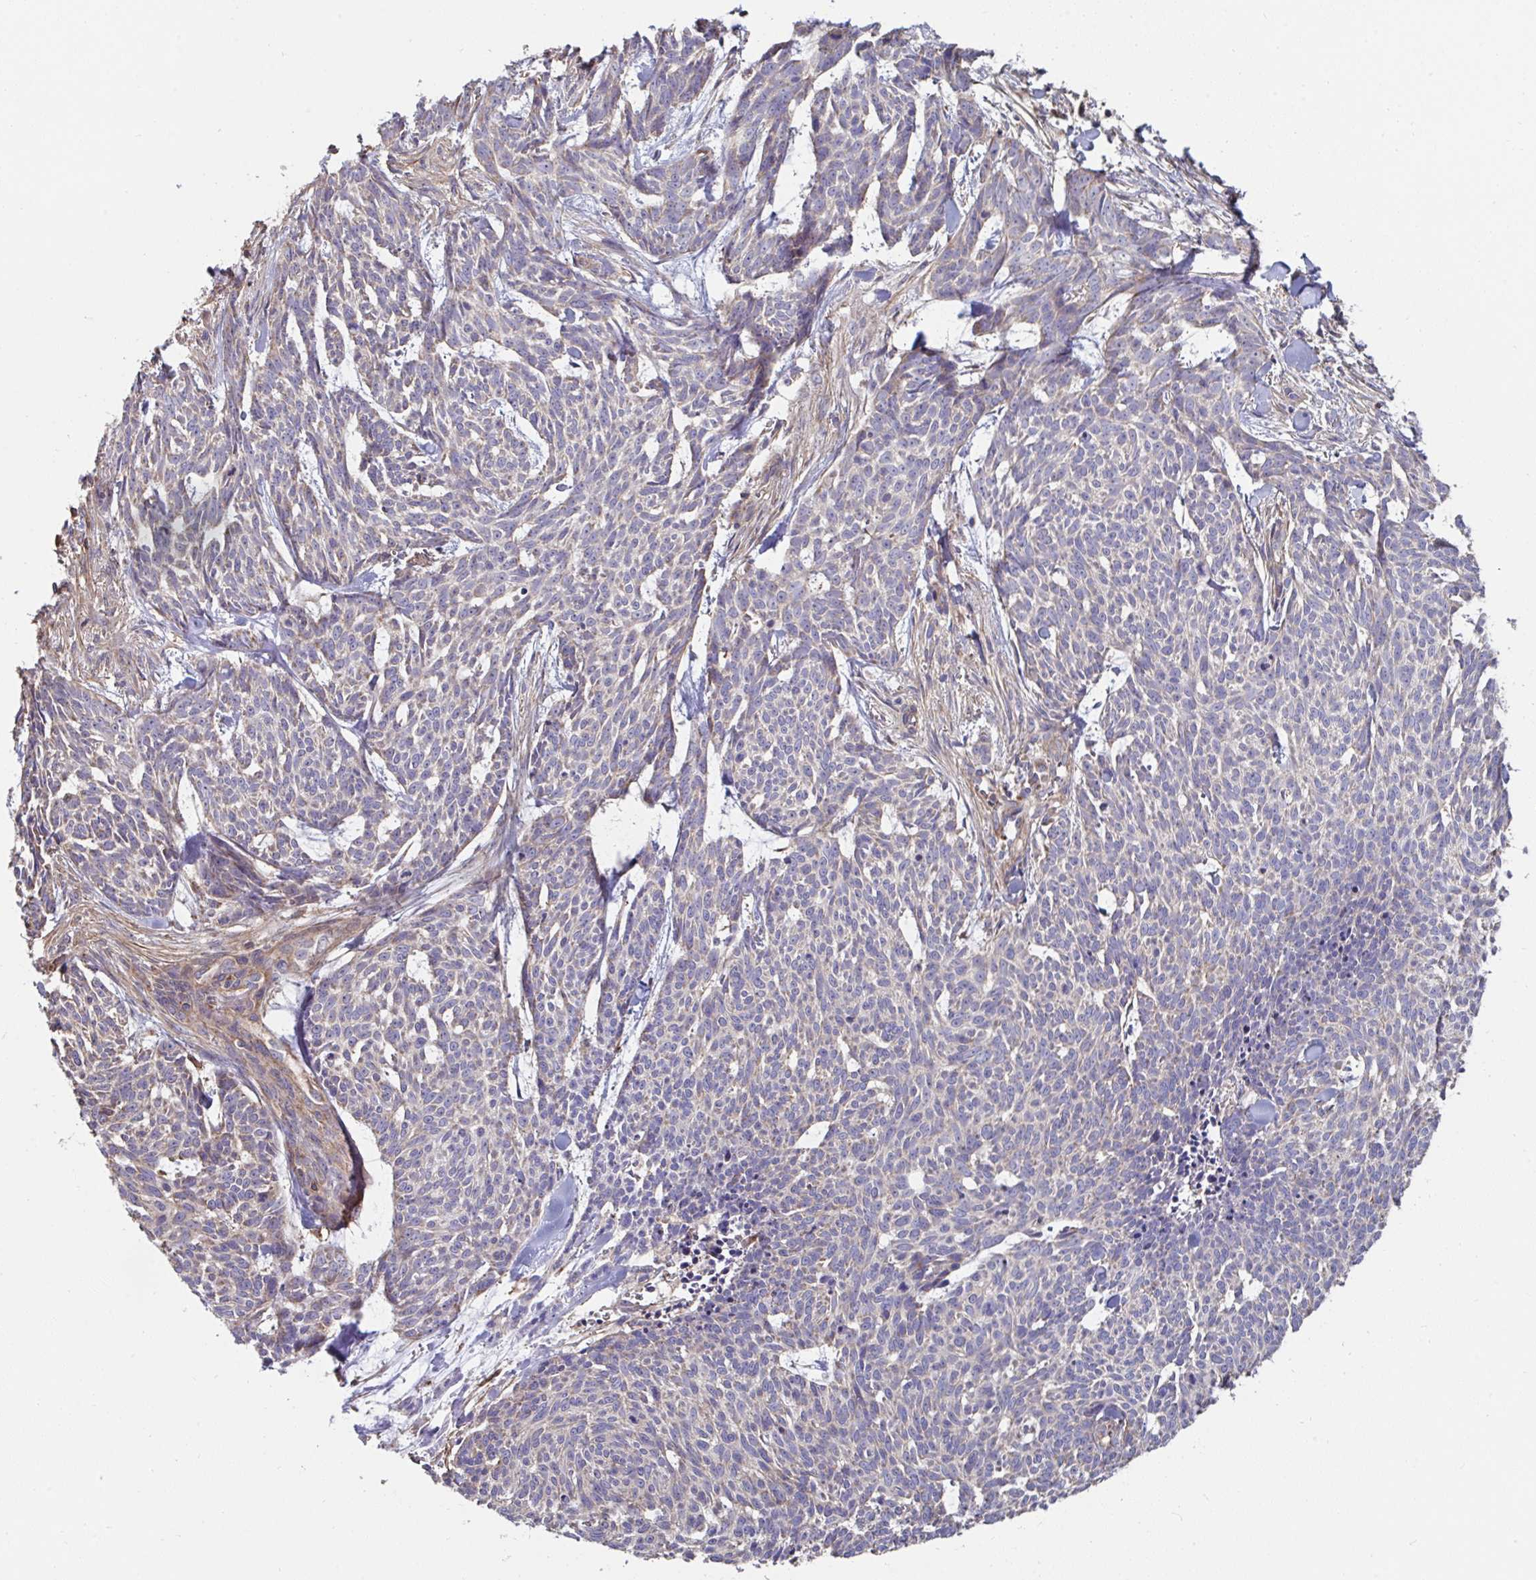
{"staining": {"intensity": "negative", "quantity": "none", "location": "none"}, "tissue": "skin cancer", "cell_type": "Tumor cells", "image_type": "cancer", "snomed": [{"axis": "morphology", "description": "Basal cell carcinoma"}, {"axis": "topography", "description": "Skin"}], "caption": "Basal cell carcinoma (skin) was stained to show a protein in brown. There is no significant expression in tumor cells. (DAB immunohistochemistry (IHC), high magnification).", "gene": "DZANK1", "patient": {"sex": "female", "age": 93}}